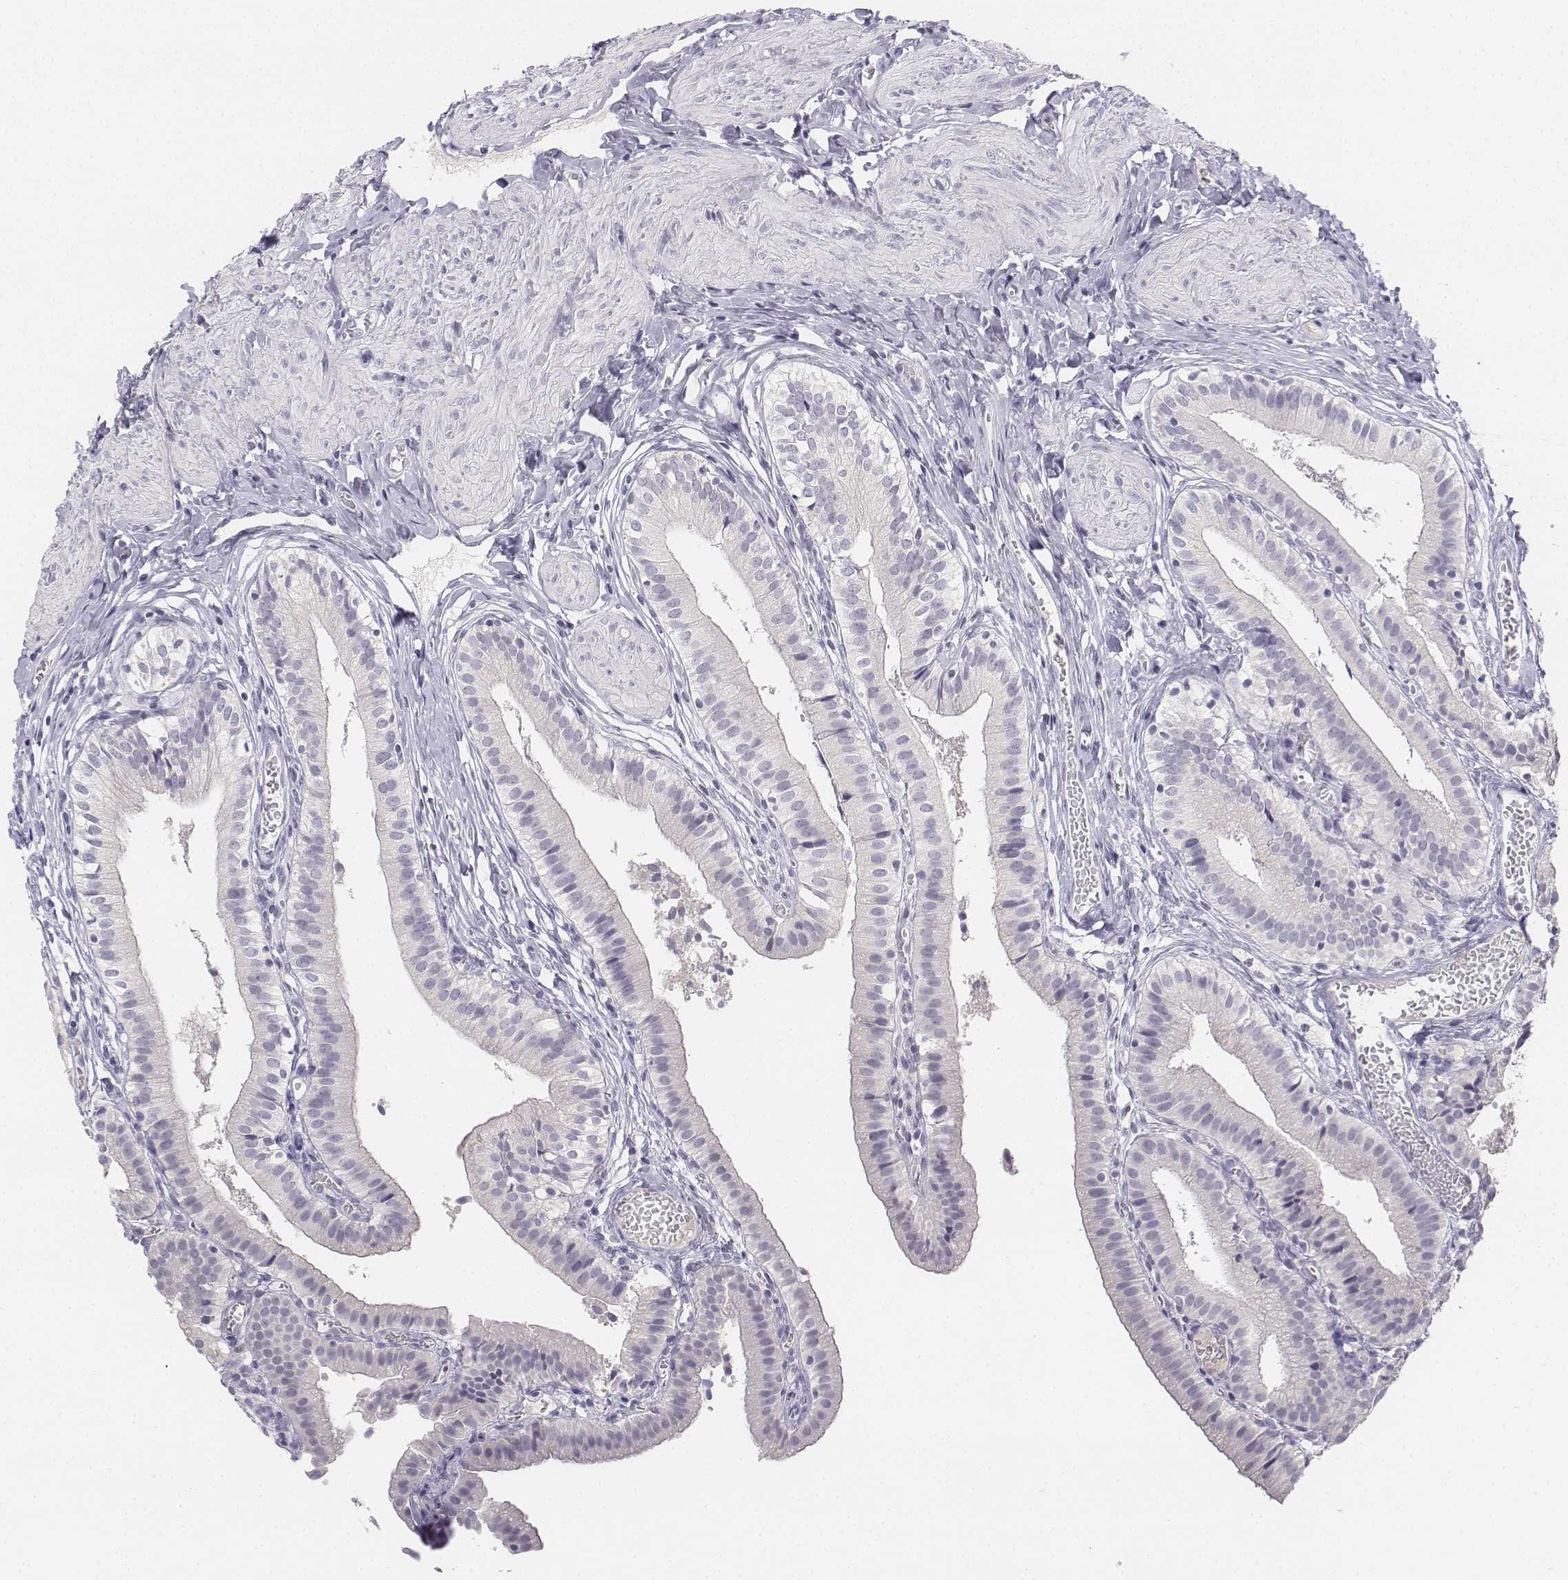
{"staining": {"intensity": "negative", "quantity": "none", "location": "none"}, "tissue": "gallbladder", "cell_type": "Glandular cells", "image_type": "normal", "snomed": [{"axis": "morphology", "description": "Normal tissue, NOS"}, {"axis": "topography", "description": "Gallbladder"}], "caption": "This histopathology image is of normal gallbladder stained with immunohistochemistry to label a protein in brown with the nuclei are counter-stained blue. There is no expression in glandular cells. The staining was performed using DAB to visualize the protein expression in brown, while the nuclei were stained in blue with hematoxylin (Magnification: 20x).", "gene": "UCN2", "patient": {"sex": "female", "age": 47}}